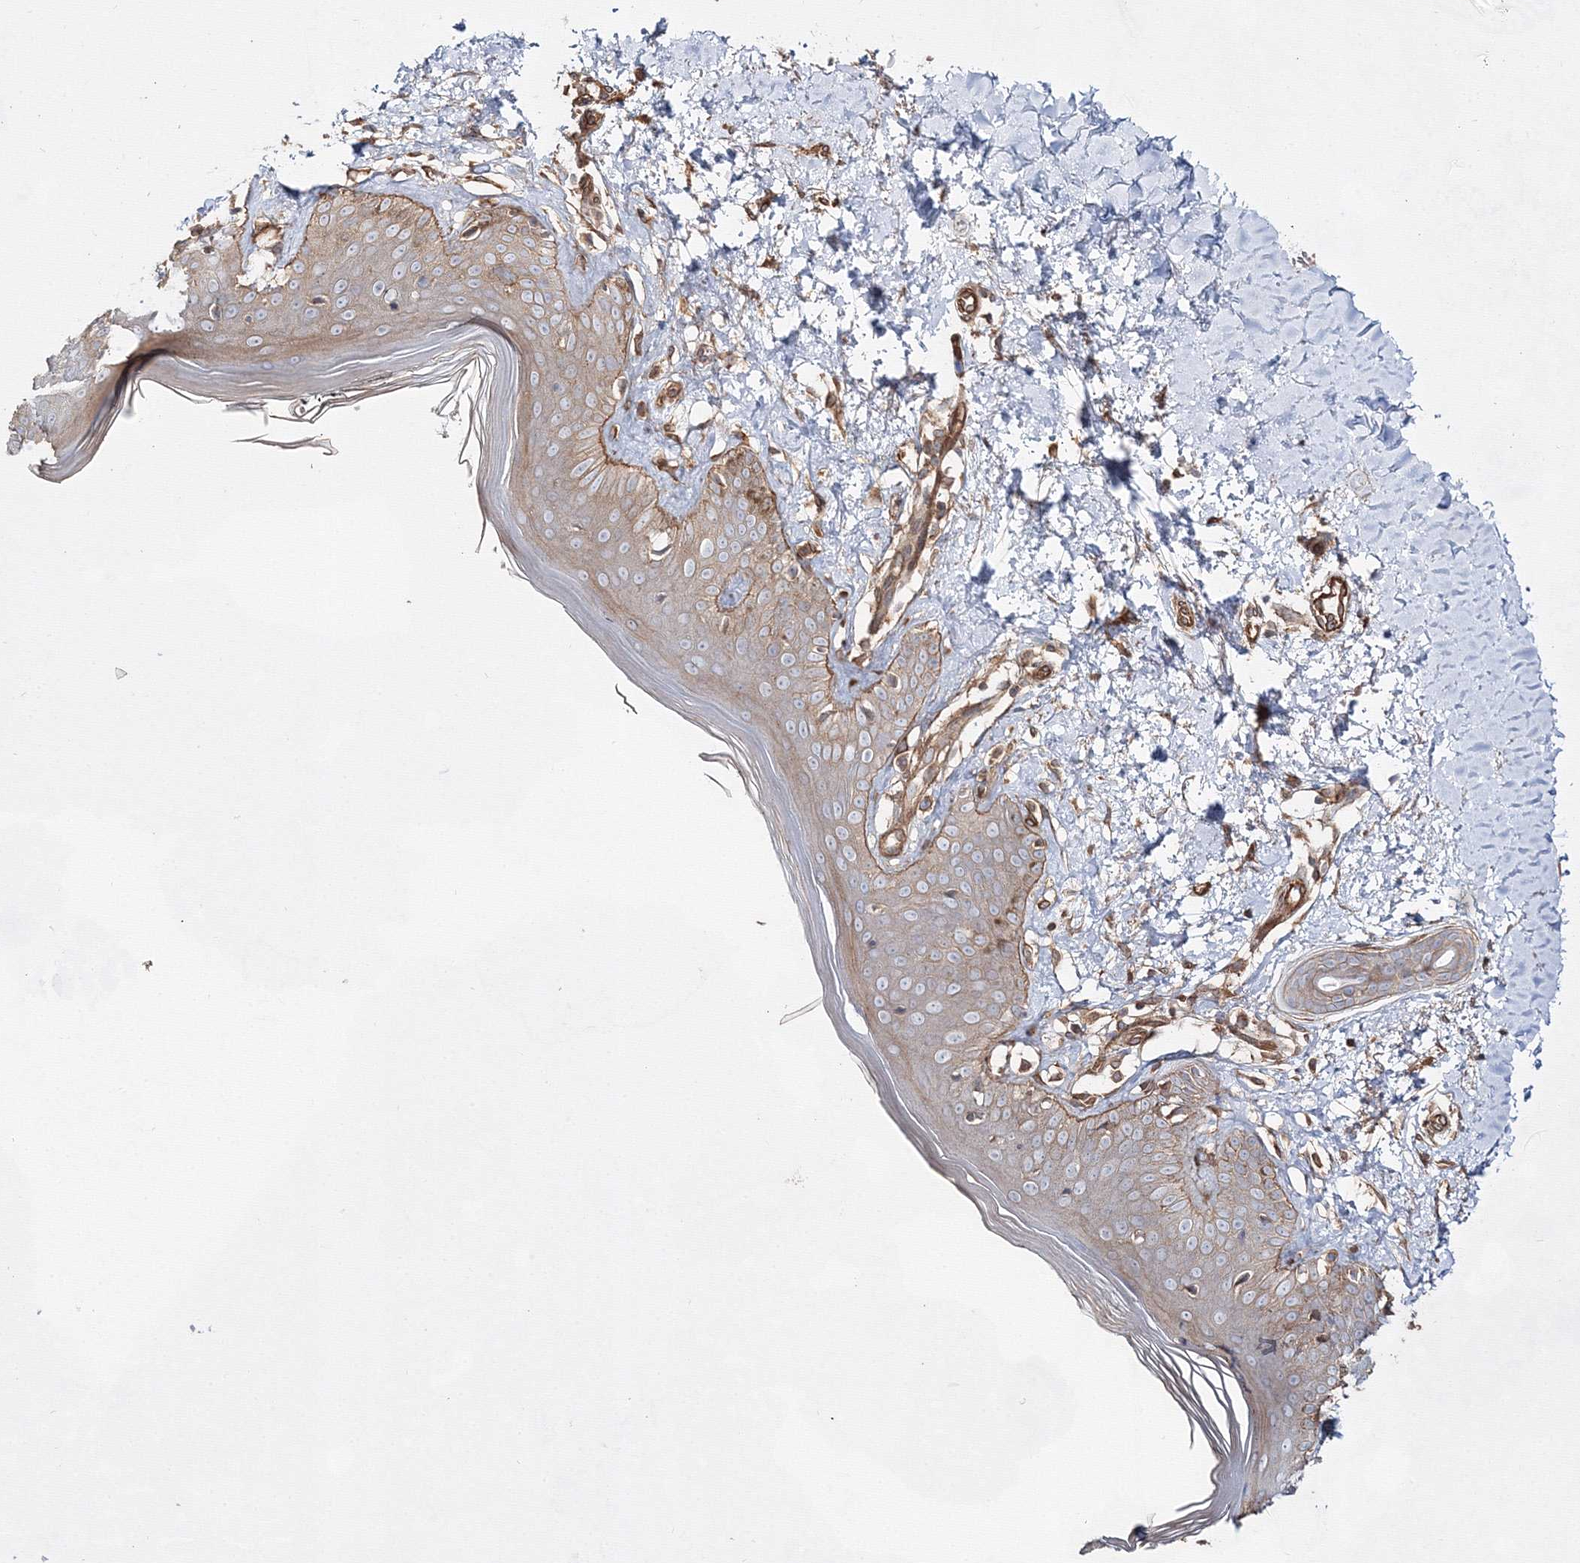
{"staining": {"intensity": "moderate", "quantity": ">75%", "location": "cytoplasmic/membranous"}, "tissue": "skin", "cell_type": "Fibroblasts", "image_type": "normal", "snomed": [{"axis": "morphology", "description": "Normal tissue, NOS"}, {"axis": "topography", "description": "Skin"}], "caption": "IHC micrograph of unremarkable skin: skin stained using immunohistochemistry shows medium levels of moderate protein expression localized specifically in the cytoplasmic/membranous of fibroblasts, appearing as a cytoplasmic/membranous brown color.", "gene": "EXOC6", "patient": {"sex": "female", "age": 64}}